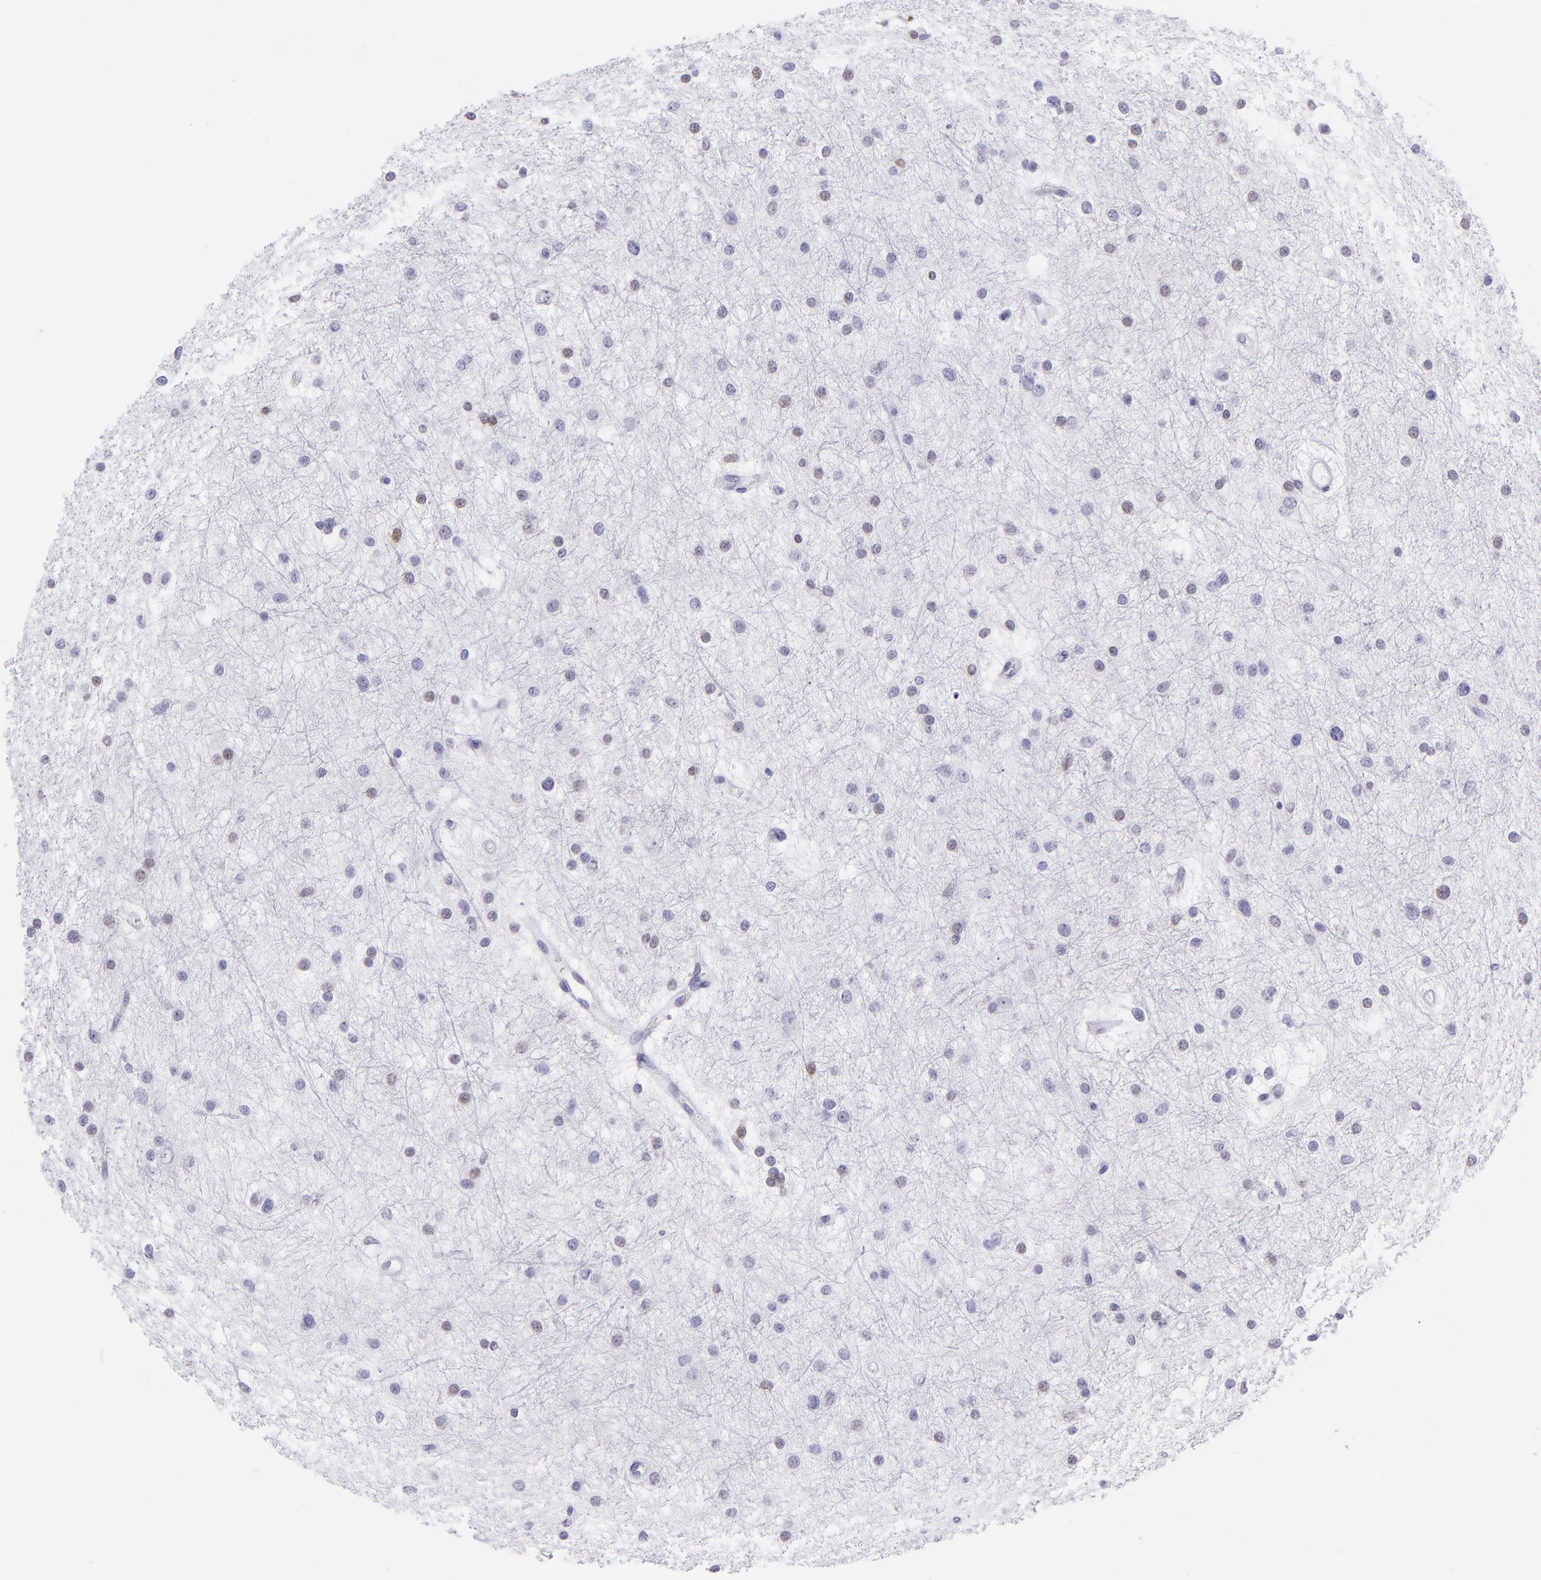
{"staining": {"intensity": "negative", "quantity": "none", "location": "none"}, "tissue": "glioma", "cell_type": "Tumor cells", "image_type": "cancer", "snomed": [{"axis": "morphology", "description": "Glioma, malignant, Low grade"}, {"axis": "topography", "description": "Brain"}], "caption": "The image shows no significant staining in tumor cells of low-grade glioma (malignant).", "gene": "MITF", "patient": {"sex": "female", "age": 36}}